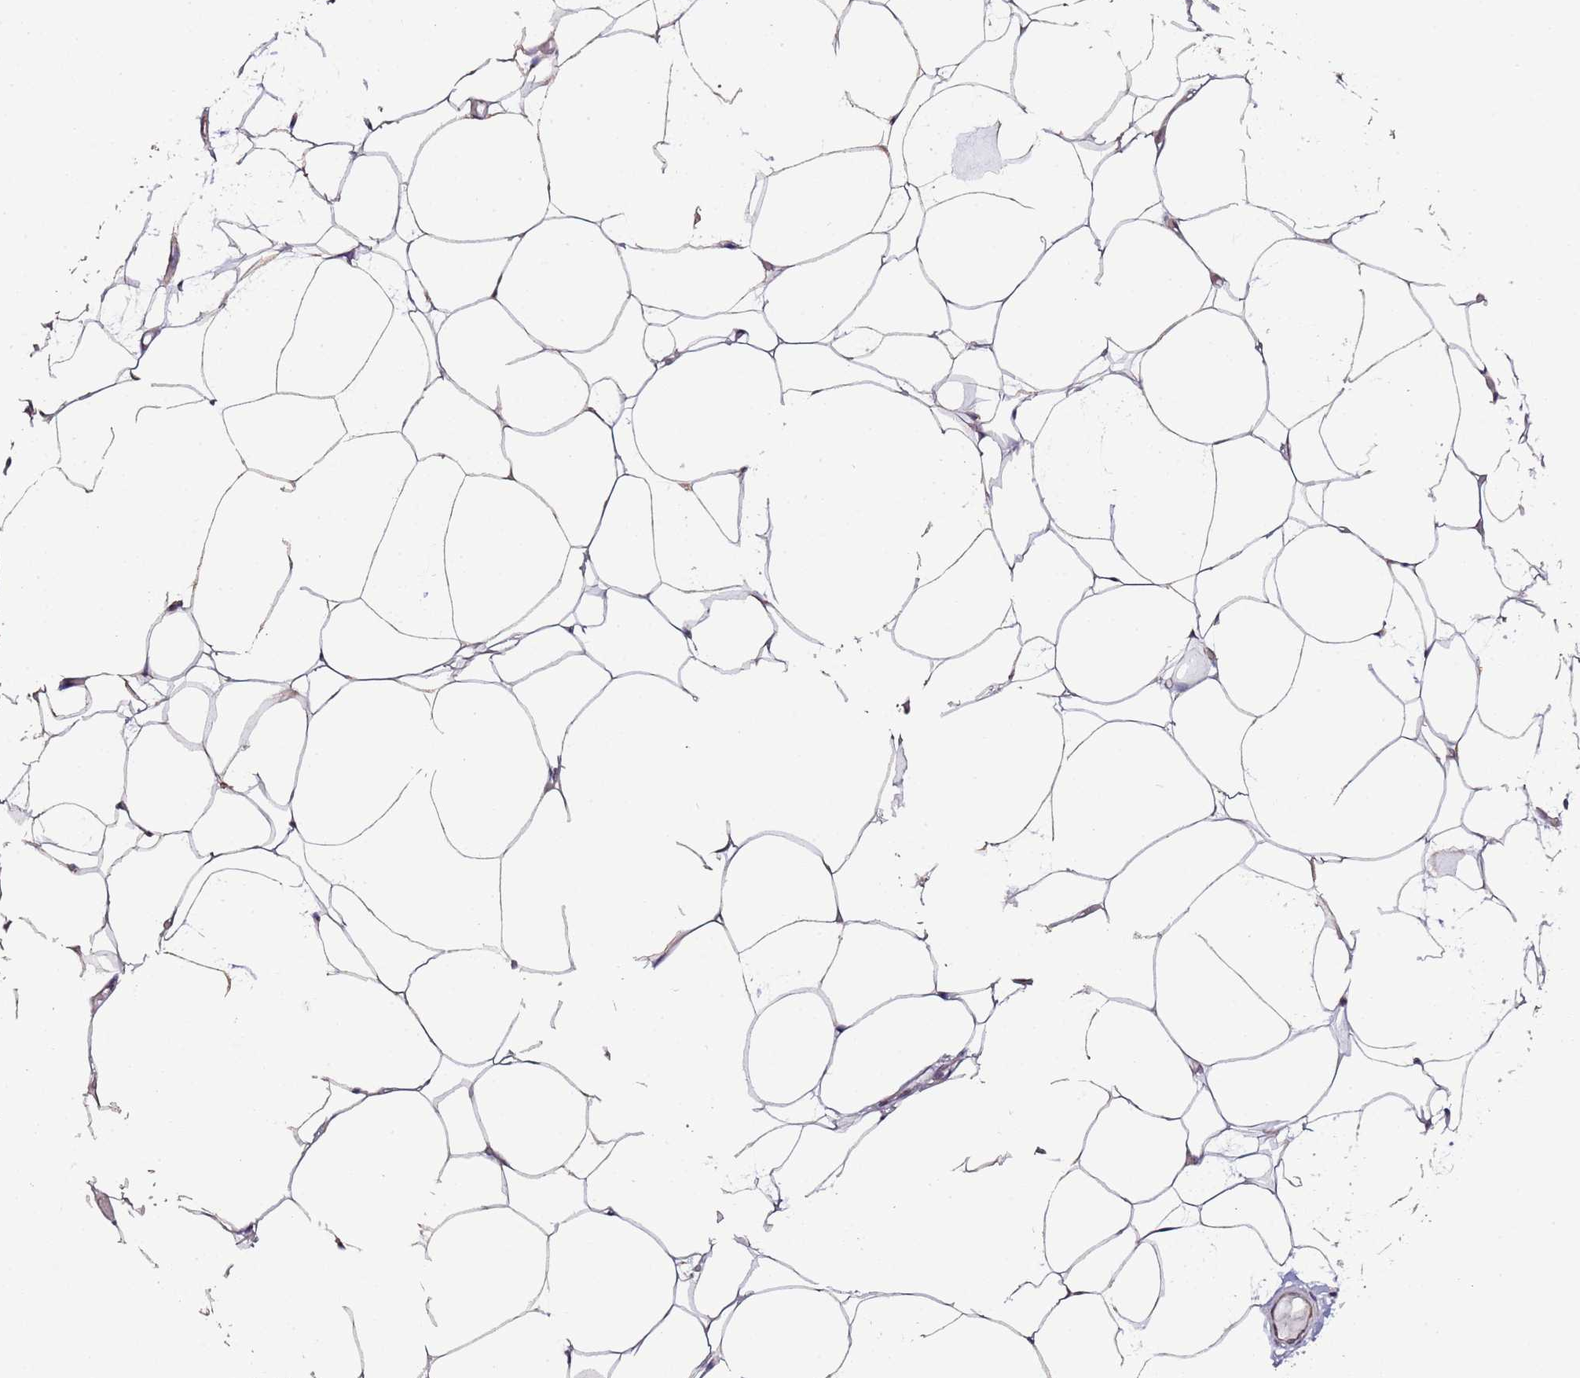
{"staining": {"intensity": "negative", "quantity": "none", "location": "none"}, "tissue": "adipose tissue", "cell_type": "Adipocytes", "image_type": "normal", "snomed": [{"axis": "morphology", "description": "Normal tissue, NOS"}, {"axis": "topography", "description": "Breast"}], "caption": "High magnification brightfield microscopy of unremarkable adipose tissue stained with DAB (brown) and counterstained with hematoxylin (blue): adipocytes show no significant staining.", "gene": "SLC41A3", "patient": {"sex": "female", "age": 23}}